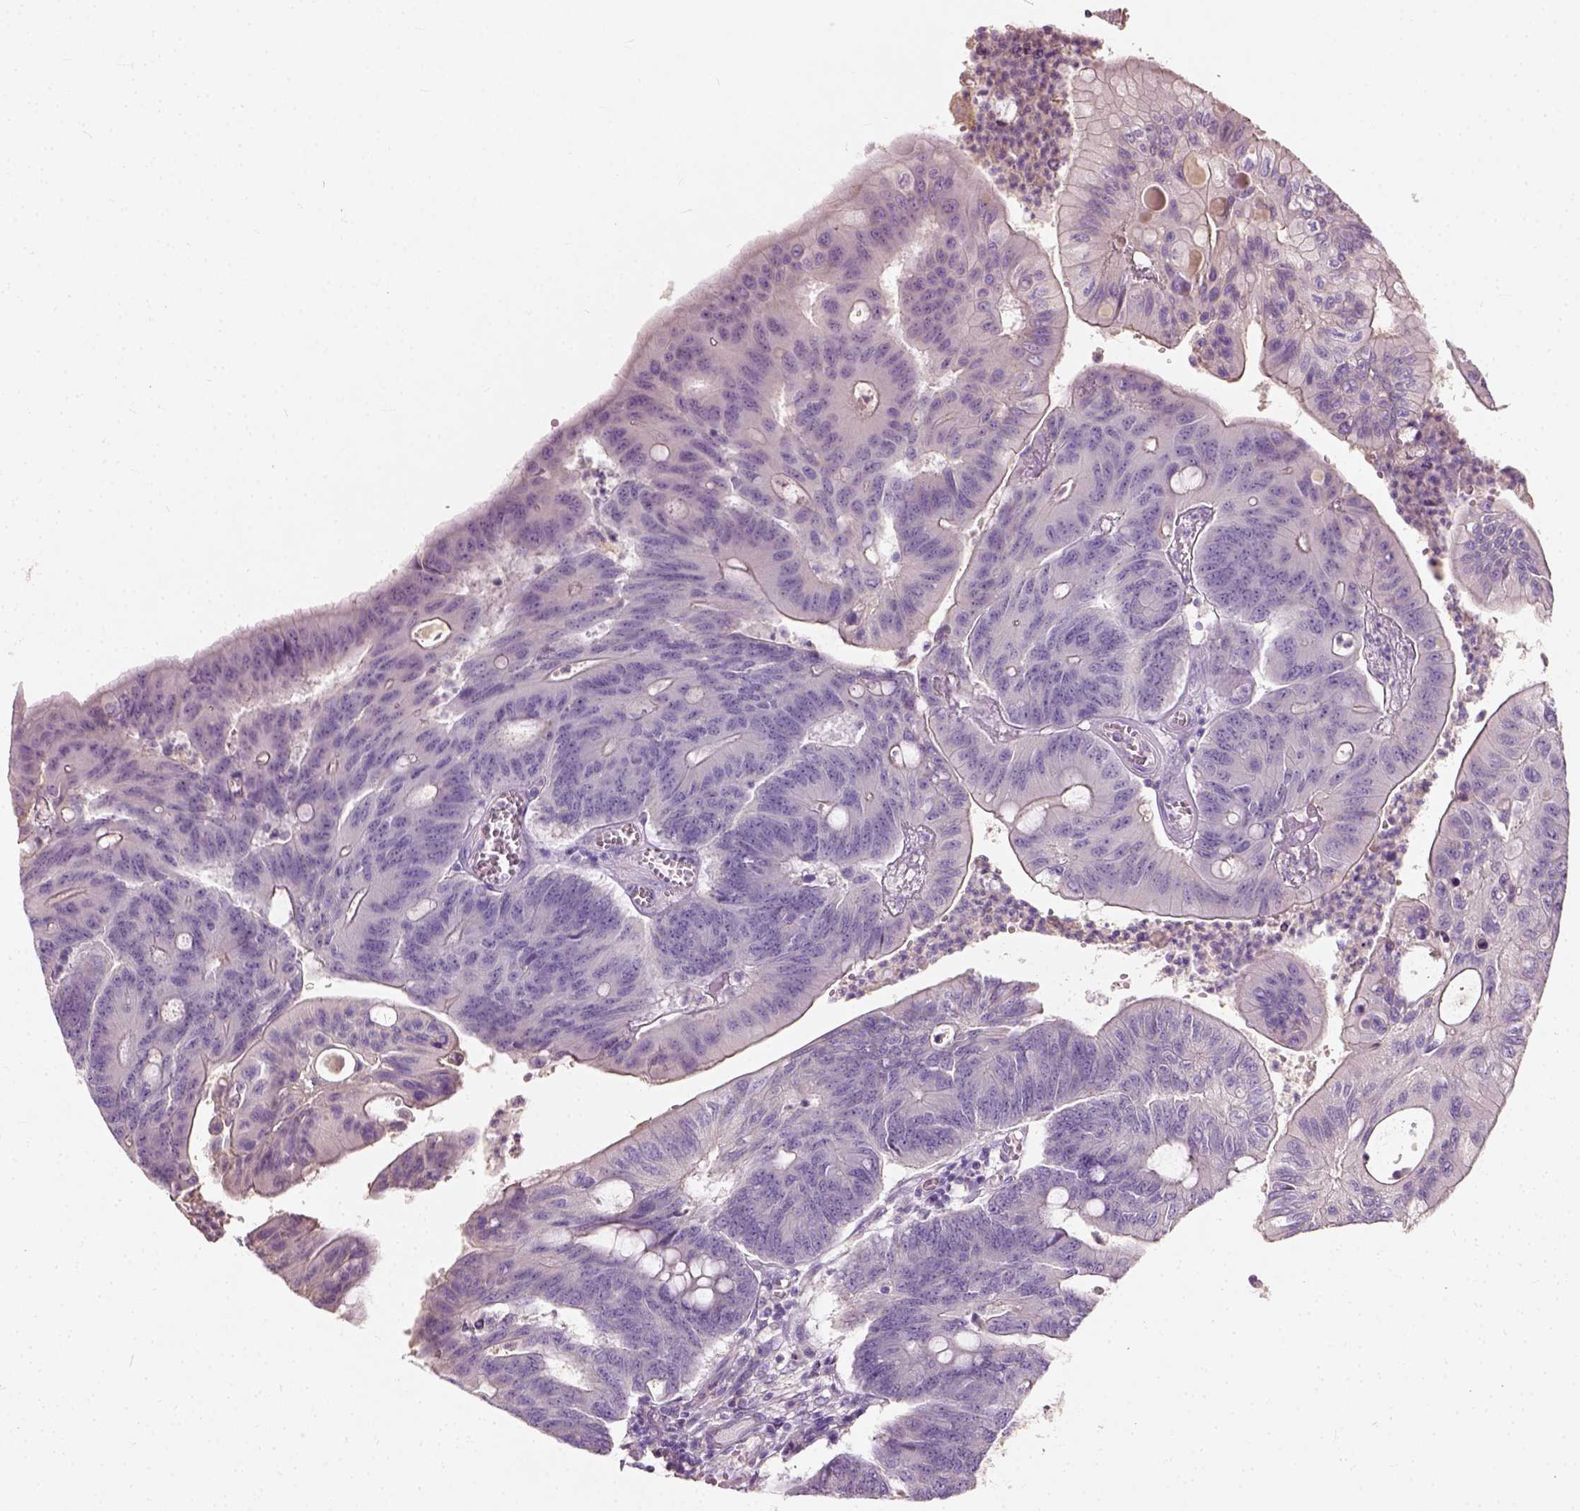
{"staining": {"intensity": "negative", "quantity": "none", "location": "none"}, "tissue": "colorectal cancer", "cell_type": "Tumor cells", "image_type": "cancer", "snomed": [{"axis": "morphology", "description": "Adenocarcinoma, NOS"}, {"axis": "topography", "description": "Colon"}], "caption": "Image shows no significant protein expression in tumor cells of colorectal adenocarcinoma. (Brightfield microscopy of DAB immunohistochemistry (IHC) at high magnification).", "gene": "DHCR24", "patient": {"sex": "male", "age": 65}}